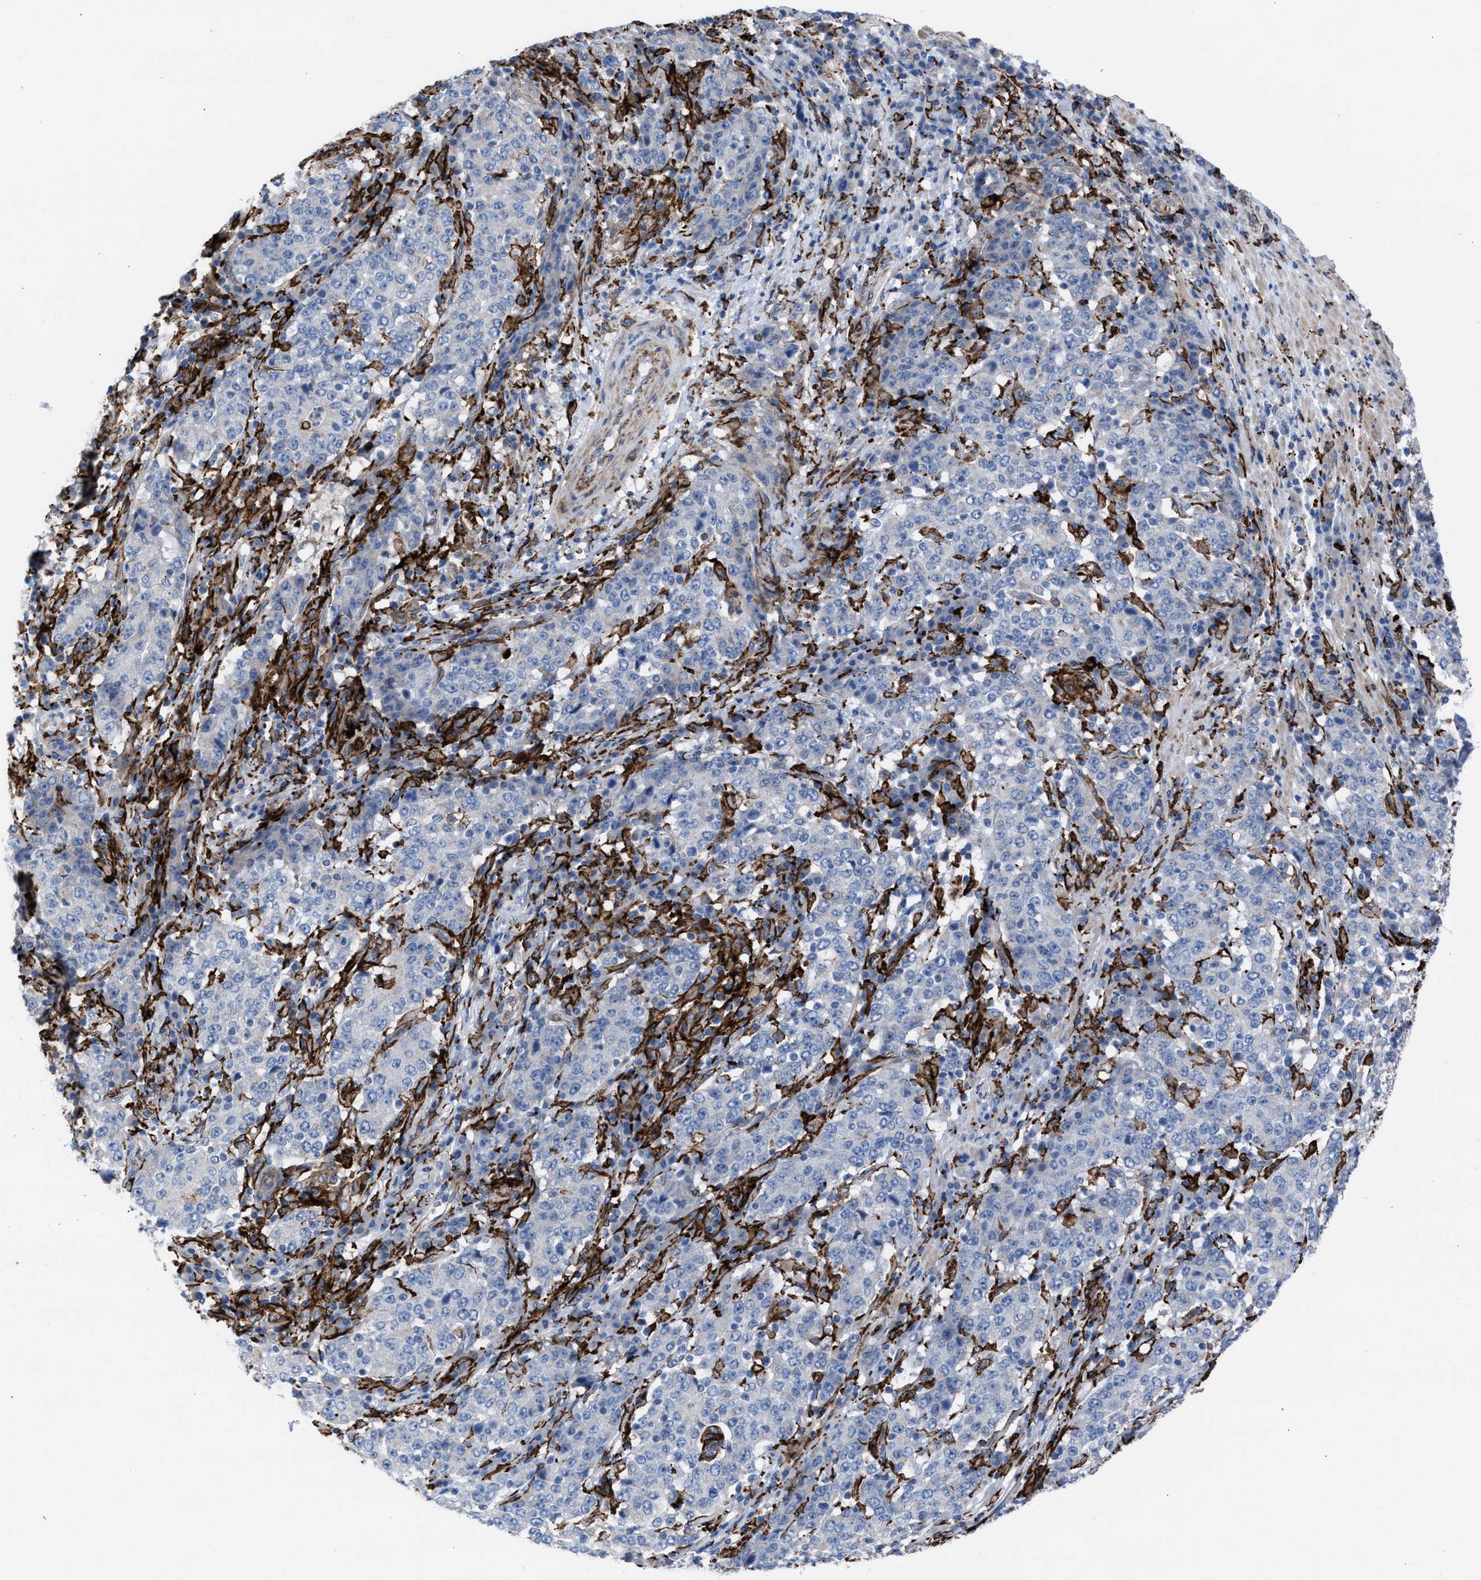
{"staining": {"intensity": "negative", "quantity": "none", "location": "none"}, "tissue": "stomach cancer", "cell_type": "Tumor cells", "image_type": "cancer", "snomed": [{"axis": "morphology", "description": "Adenocarcinoma, NOS"}, {"axis": "topography", "description": "Stomach"}], "caption": "Immunohistochemistry image of human adenocarcinoma (stomach) stained for a protein (brown), which exhibits no staining in tumor cells. Brightfield microscopy of IHC stained with DAB (3,3'-diaminobenzidine) (brown) and hematoxylin (blue), captured at high magnification.", "gene": "SLC47A1", "patient": {"sex": "male", "age": 59}}